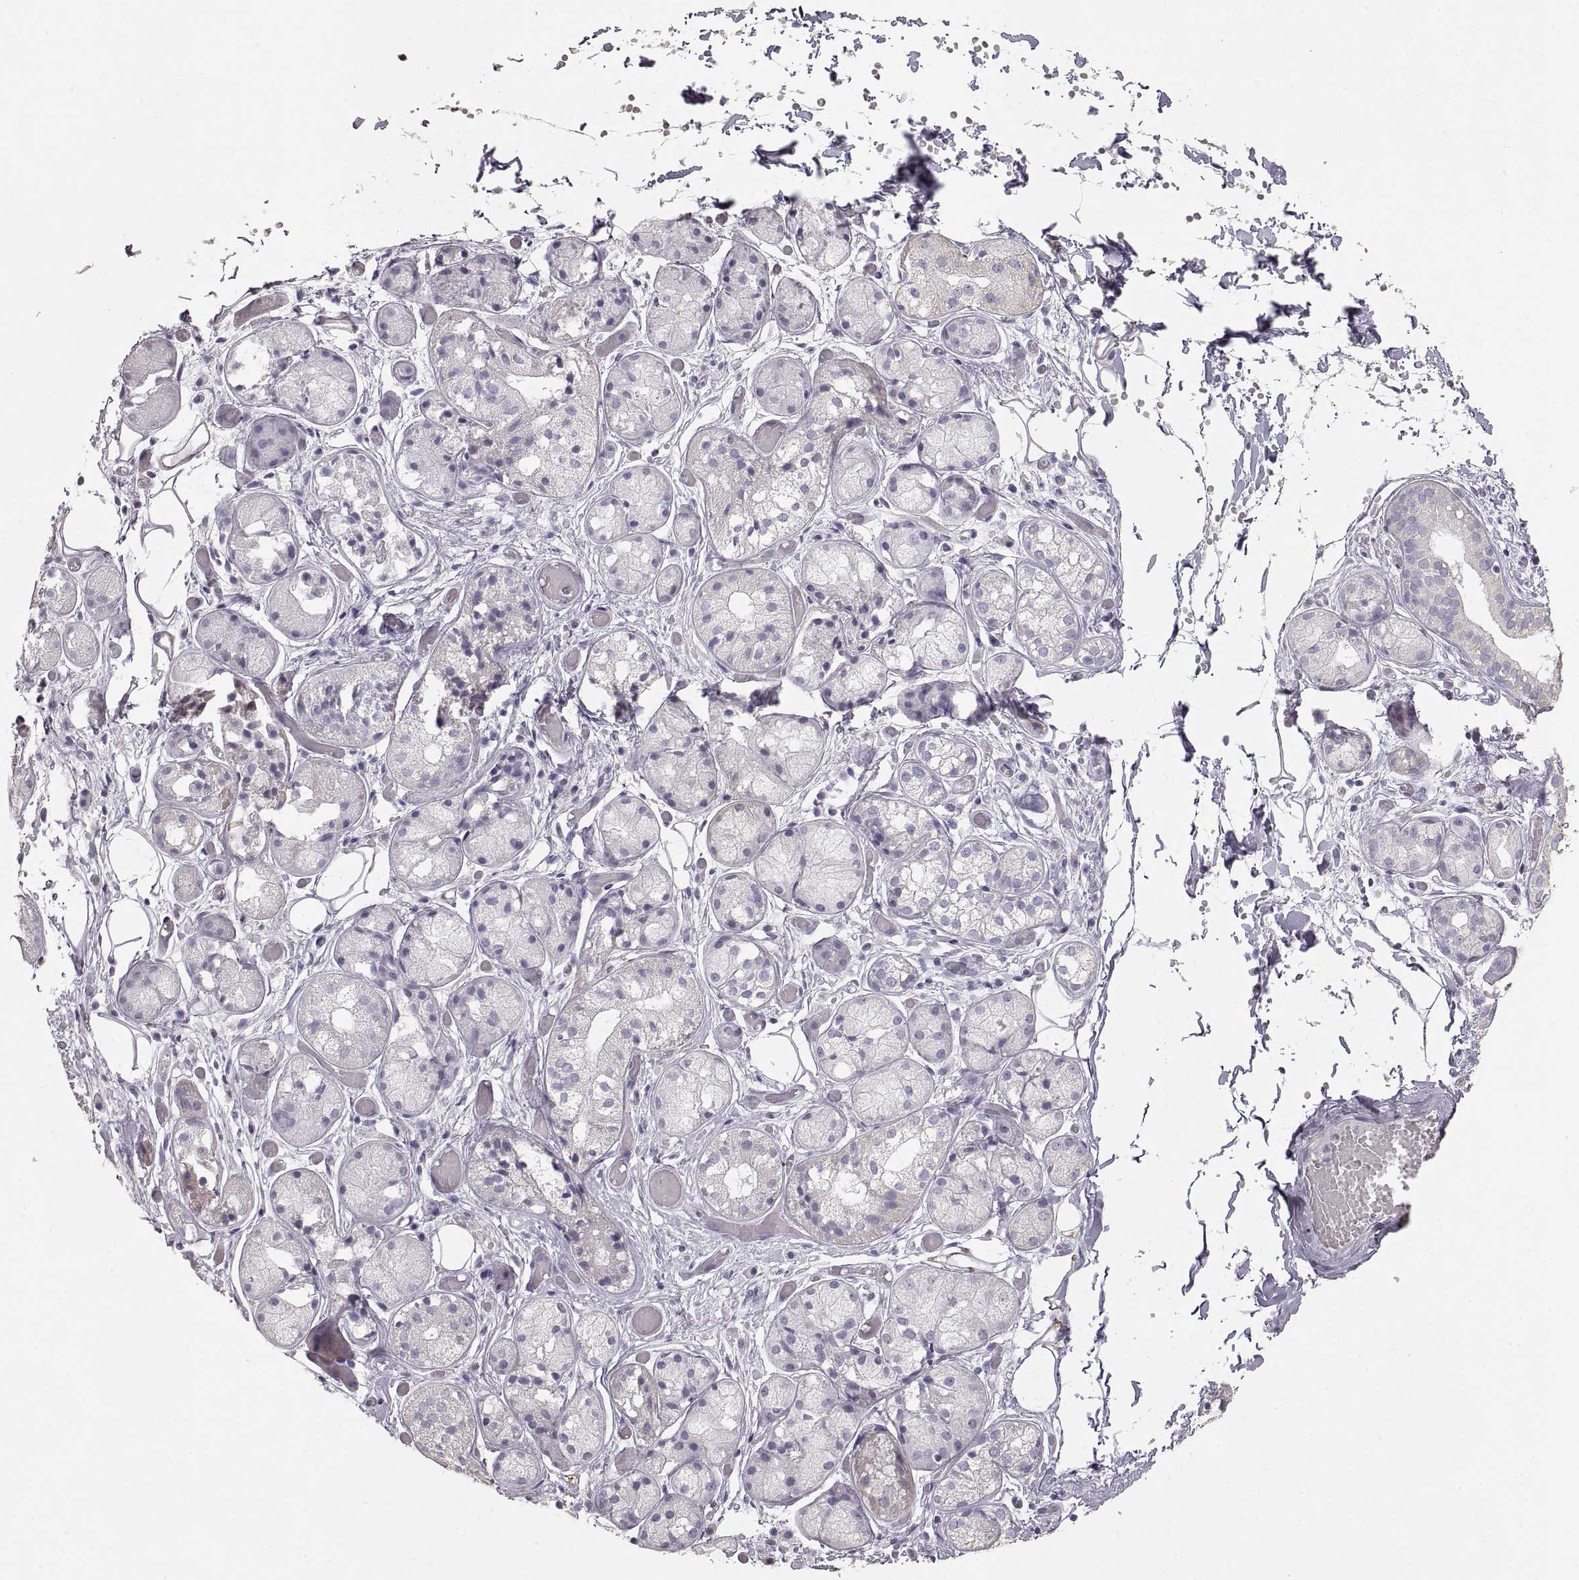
{"staining": {"intensity": "negative", "quantity": "none", "location": "none"}, "tissue": "salivary gland", "cell_type": "Glandular cells", "image_type": "normal", "snomed": [{"axis": "morphology", "description": "Normal tissue, NOS"}, {"axis": "topography", "description": "Salivary gland"}, {"axis": "topography", "description": "Peripheral nerve tissue"}], "caption": "A histopathology image of salivary gland stained for a protein shows no brown staining in glandular cells. (DAB immunohistochemistry (IHC) visualized using brightfield microscopy, high magnification).", "gene": "ZP3", "patient": {"sex": "male", "age": 71}}